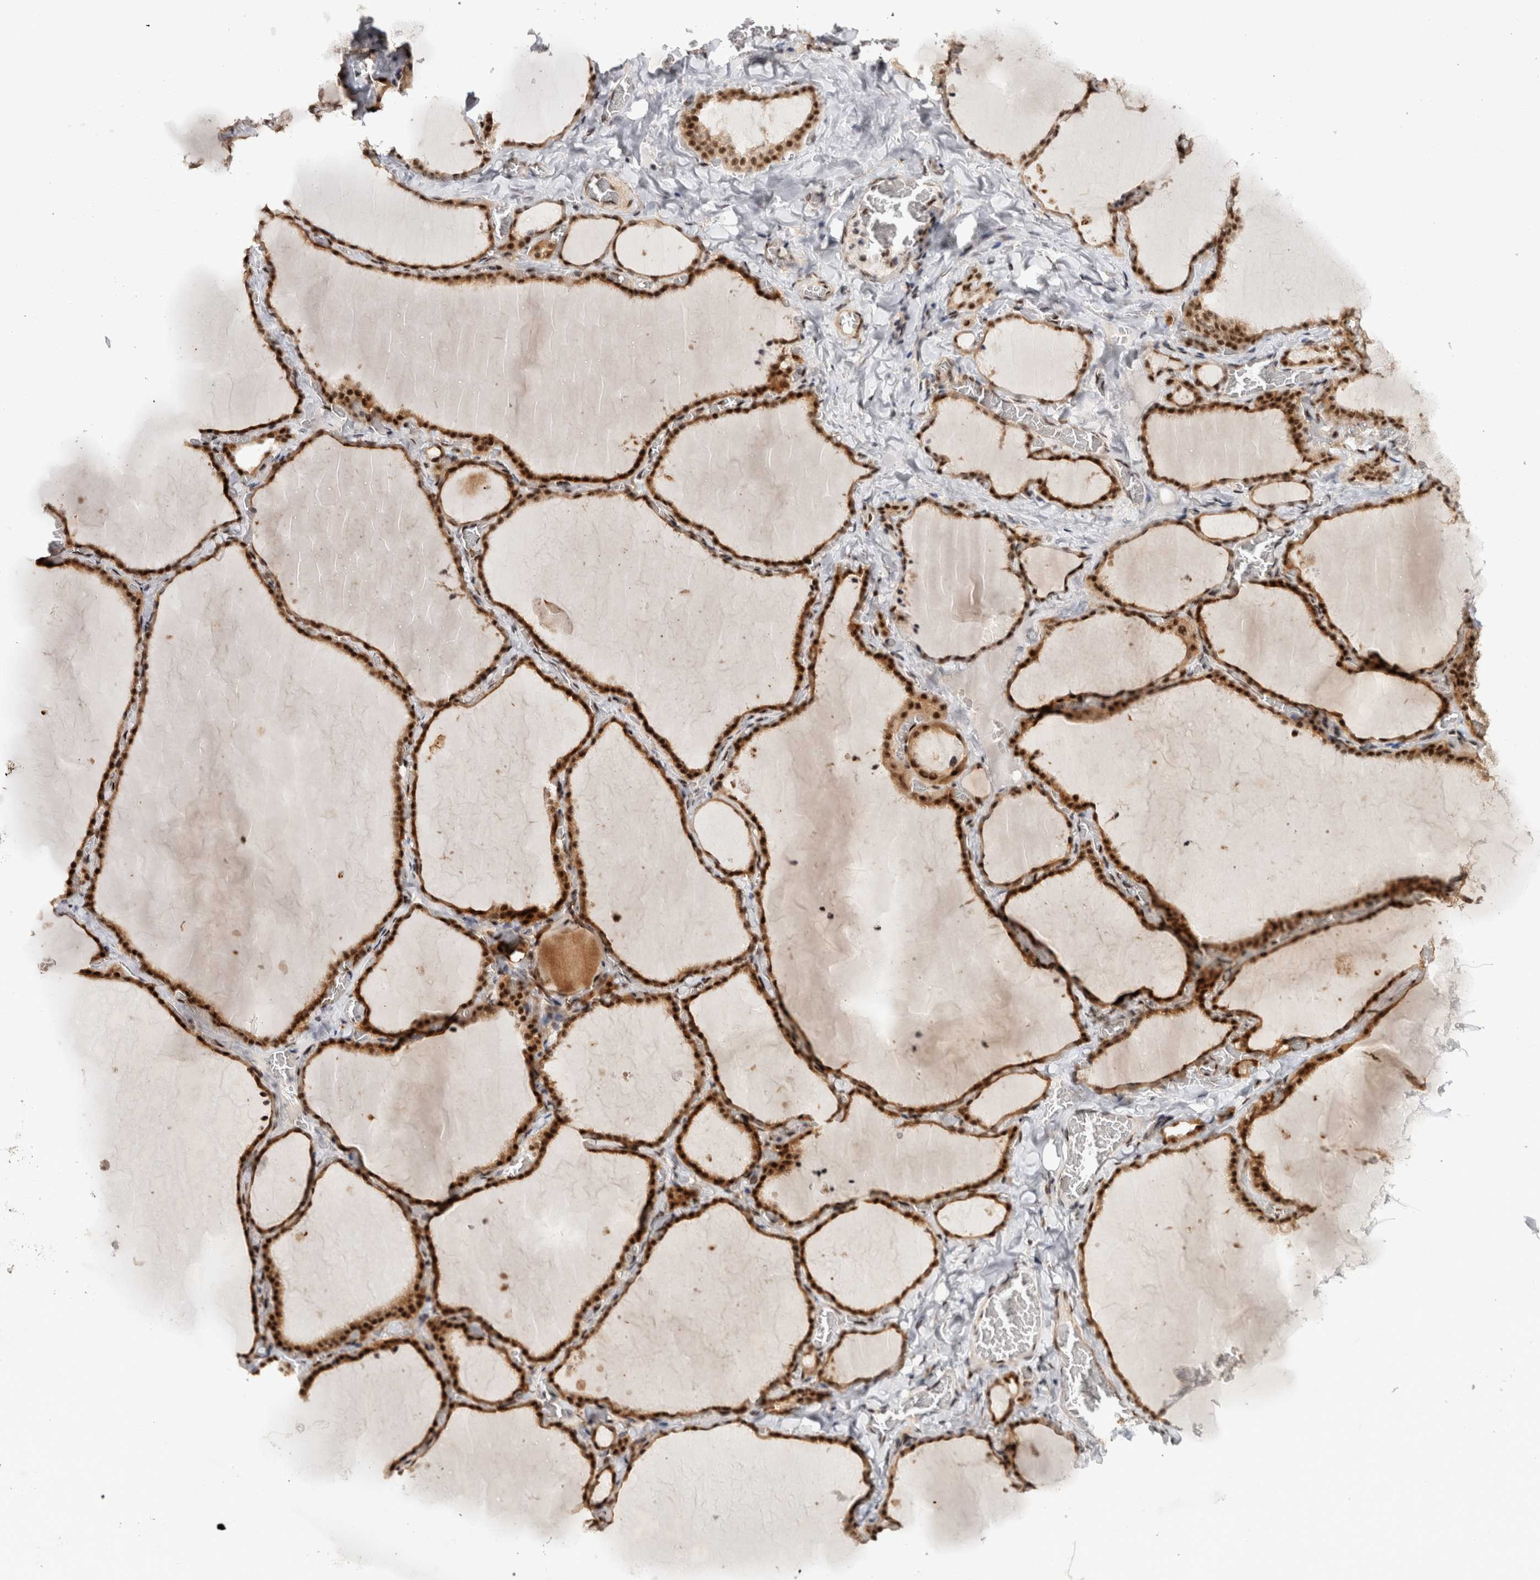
{"staining": {"intensity": "strong", "quantity": ">75%", "location": "cytoplasmic/membranous,nuclear"}, "tissue": "thyroid gland", "cell_type": "Glandular cells", "image_type": "normal", "snomed": [{"axis": "morphology", "description": "Normal tissue, NOS"}, {"axis": "topography", "description": "Thyroid gland"}], "caption": "Immunohistochemistry of benign human thyroid gland displays high levels of strong cytoplasmic/membranous,nuclear expression in about >75% of glandular cells. (DAB IHC with brightfield microscopy, high magnification).", "gene": "MKNK1", "patient": {"sex": "female", "age": 22}}